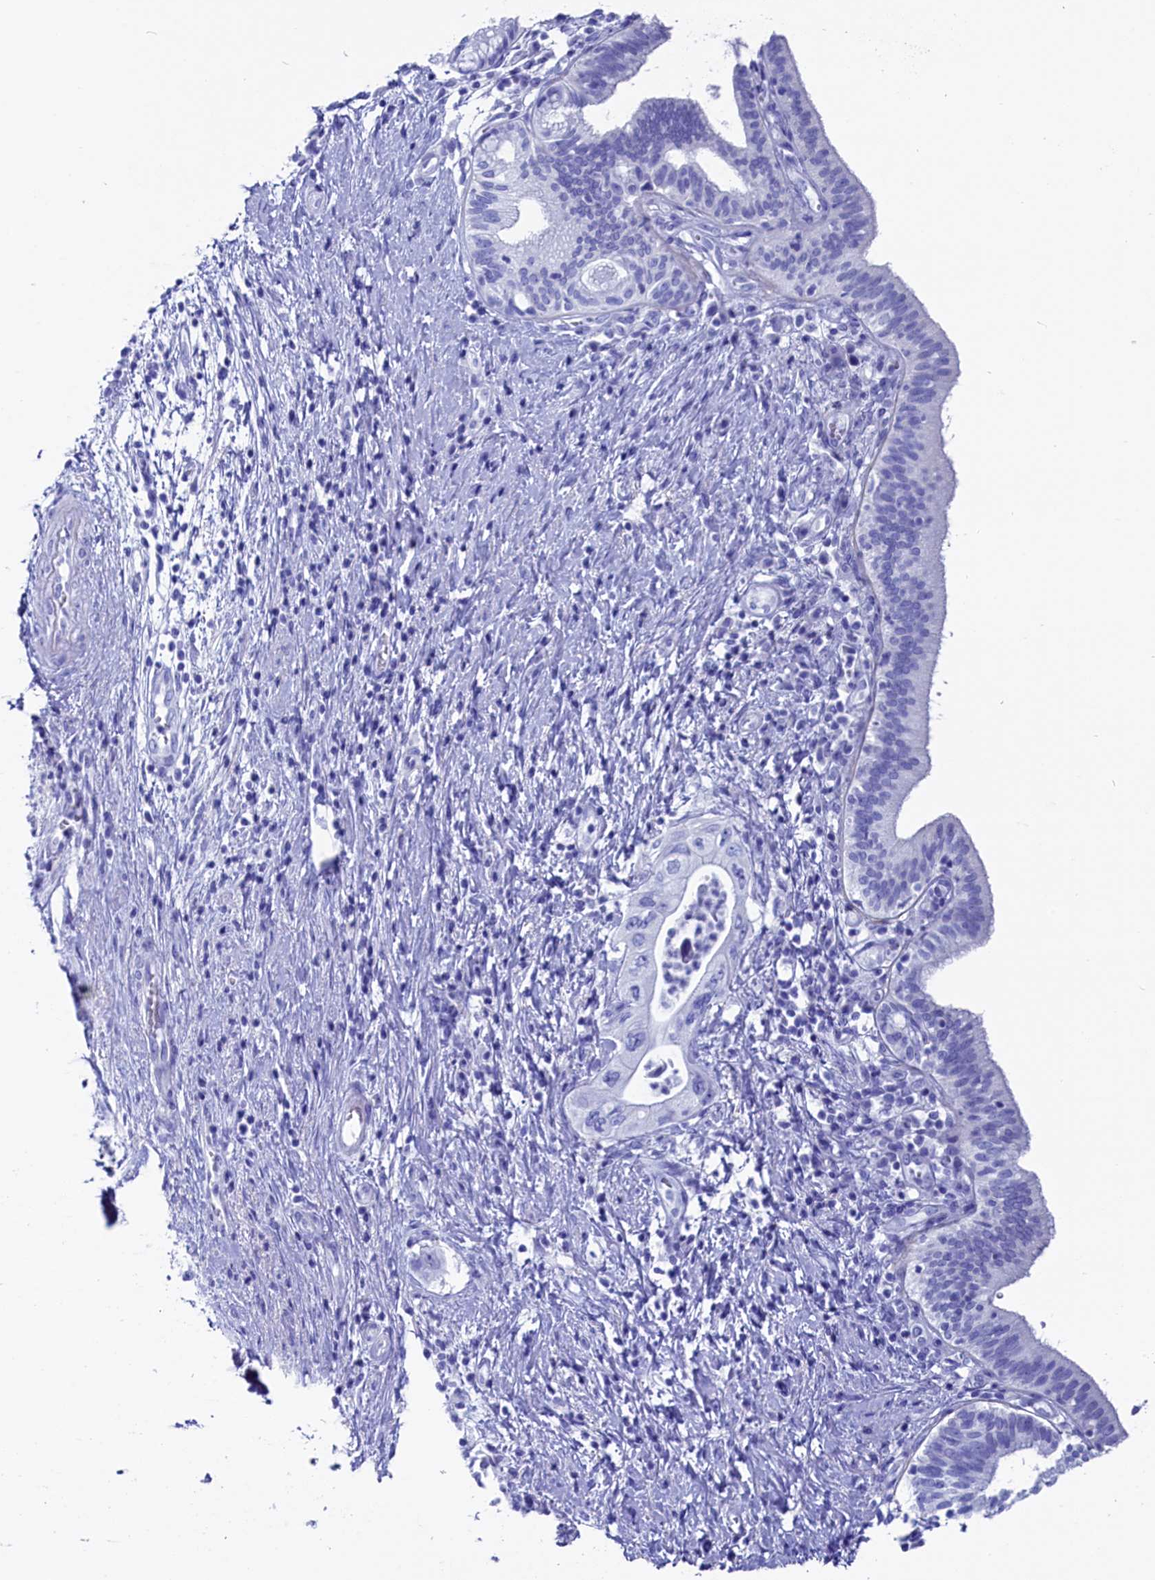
{"staining": {"intensity": "negative", "quantity": "none", "location": "none"}, "tissue": "pancreatic cancer", "cell_type": "Tumor cells", "image_type": "cancer", "snomed": [{"axis": "morphology", "description": "Adenocarcinoma, NOS"}, {"axis": "topography", "description": "Pancreas"}], "caption": "Tumor cells are negative for protein expression in human adenocarcinoma (pancreatic). (Stains: DAB (3,3'-diaminobenzidine) immunohistochemistry (IHC) with hematoxylin counter stain, Microscopy: brightfield microscopy at high magnification).", "gene": "ANKRD29", "patient": {"sex": "female", "age": 73}}